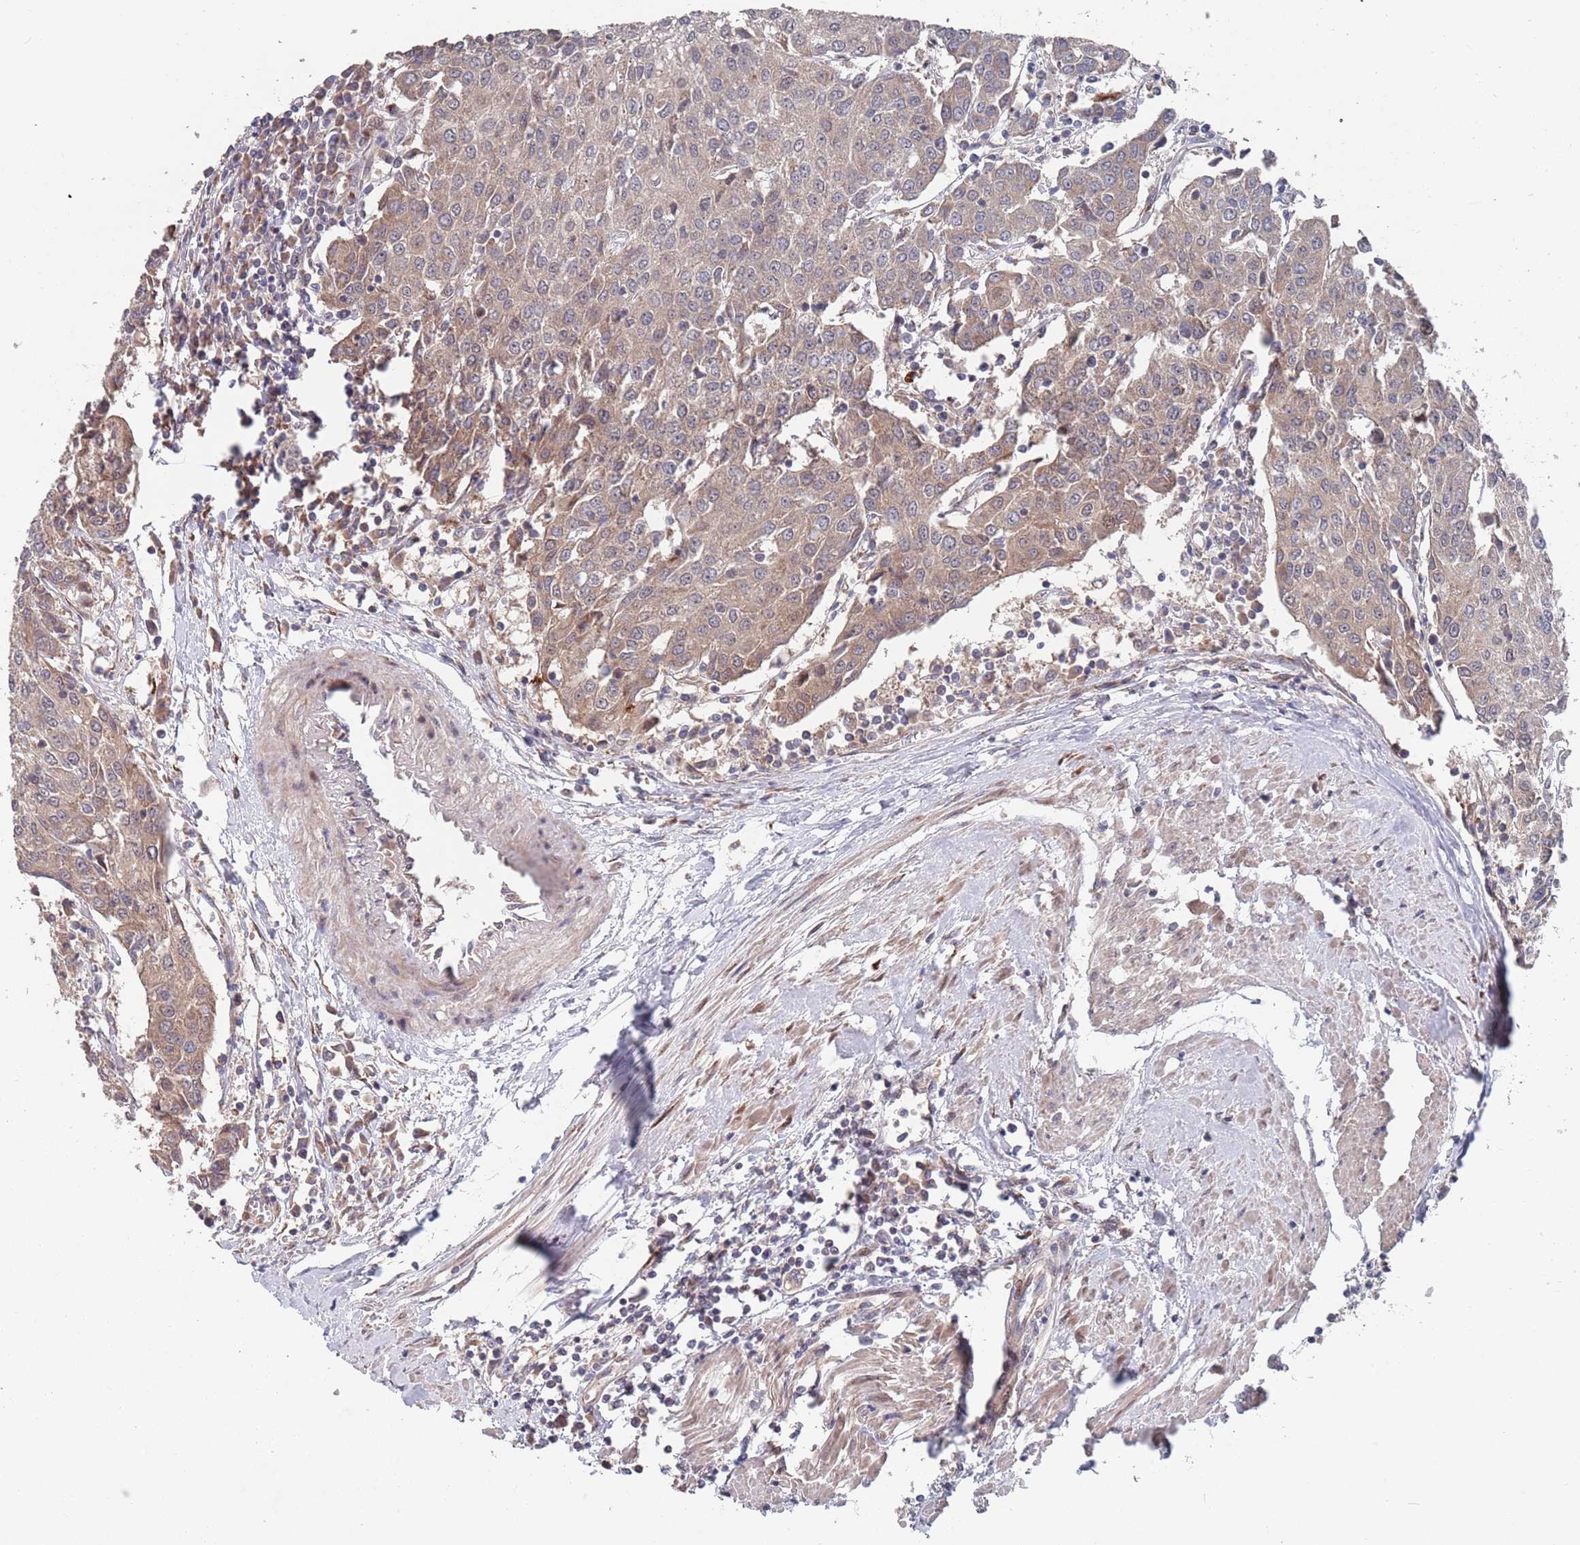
{"staining": {"intensity": "moderate", "quantity": ">75%", "location": "cytoplasmic/membranous"}, "tissue": "urothelial cancer", "cell_type": "Tumor cells", "image_type": "cancer", "snomed": [{"axis": "morphology", "description": "Urothelial carcinoma, High grade"}, {"axis": "topography", "description": "Urinary bladder"}], "caption": "Immunohistochemical staining of urothelial cancer shows moderate cytoplasmic/membranous protein positivity in approximately >75% of tumor cells.", "gene": "UNC45A", "patient": {"sex": "female", "age": 85}}